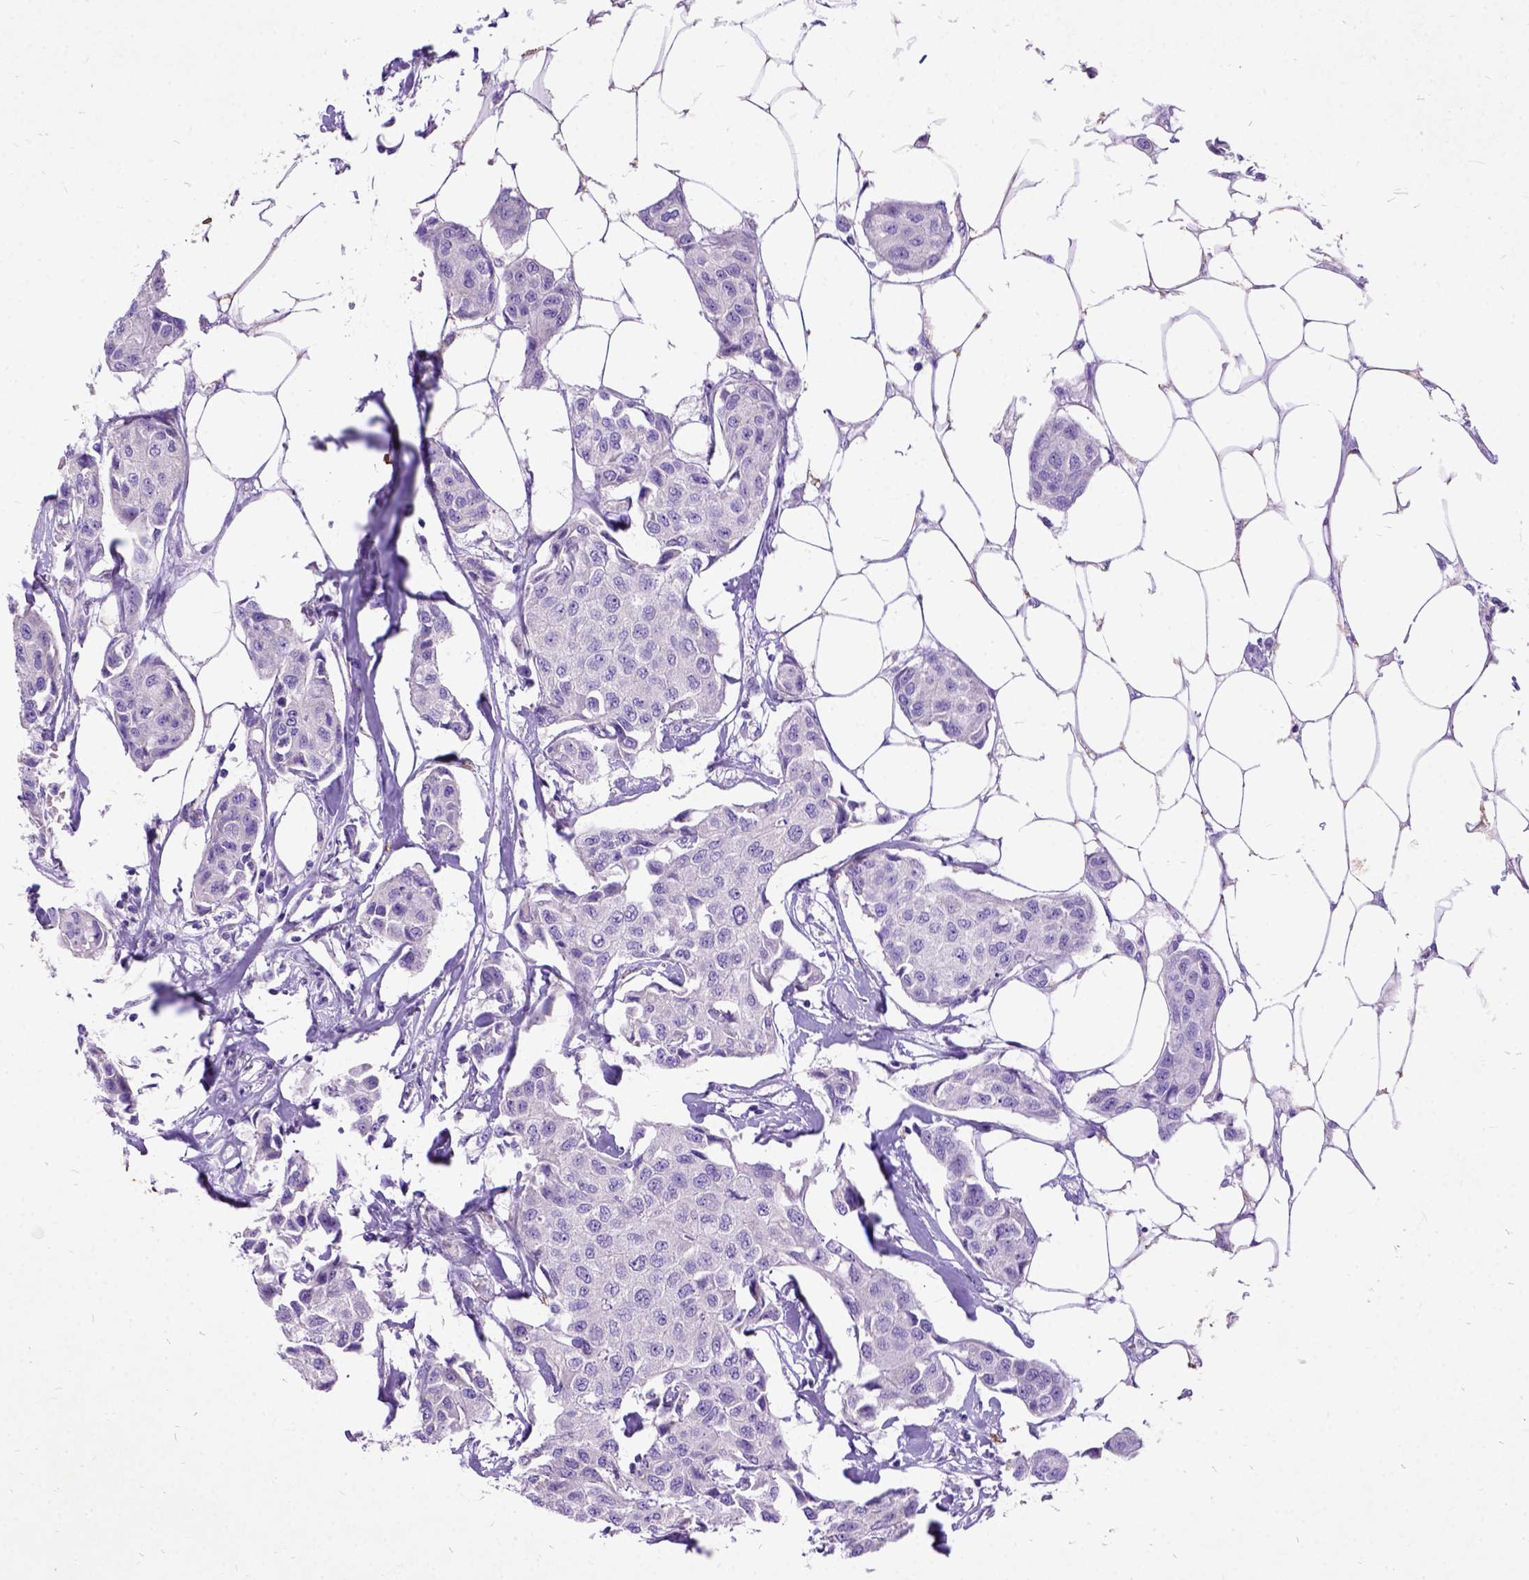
{"staining": {"intensity": "negative", "quantity": "none", "location": "none"}, "tissue": "breast cancer", "cell_type": "Tumor cells", "image_type": "cancer", "snomed": [{"axis": "morphology", "description": "Duct carcinoma"}, {"axis": "topography", "description": "Breast"}, {"axis": "topography", "description": "Lymph node"}], "caption": "Tumor cells show no significant positivity in breast cancer.", "gene": "CFAP54", "patient": {"sex": "female", "age": 80}}